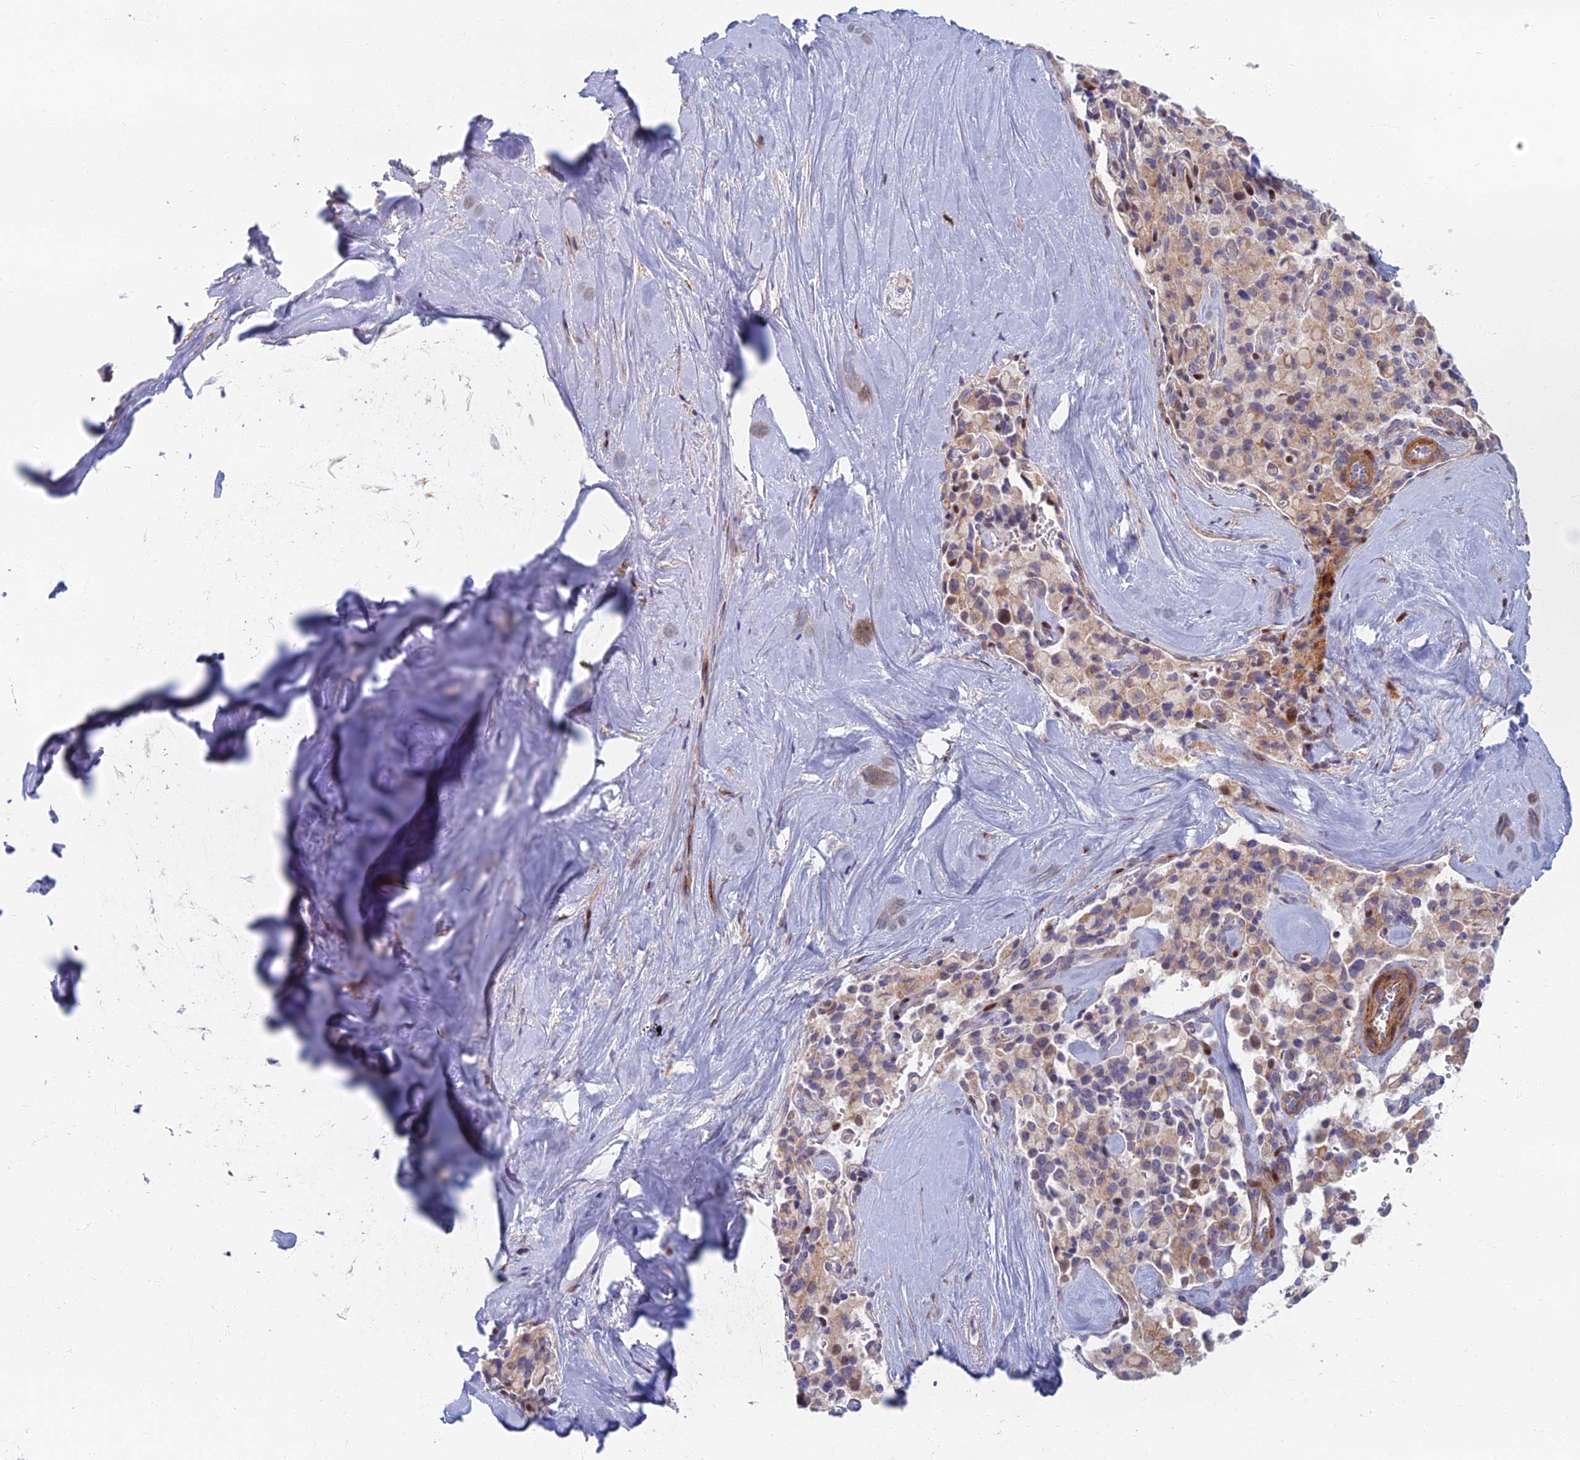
{"staining": {"intensity": "weak", "quantity": "25%-75%", "location": "cytoplasmic/membranous"}, "tissue": "pancreatic cancer", "cell_type": "Tumor cells", "image_type": "cancer", "snomed": [{"axis": "morphology", "description": "Adenocarcinoma, NOS"}, {"axis": "topography", "description": "Pancreas"}], "caption": "Immunohistochemistry histopathology image of pancreatic adenocarcinoma stained for a protein (brown), which exhibits low levels of weak cytoplasmic/membranous positivity in about 25%-75% of tumor cells.", "gene": "C15orf40", "patient": {"sex": "male", "age": 65}}